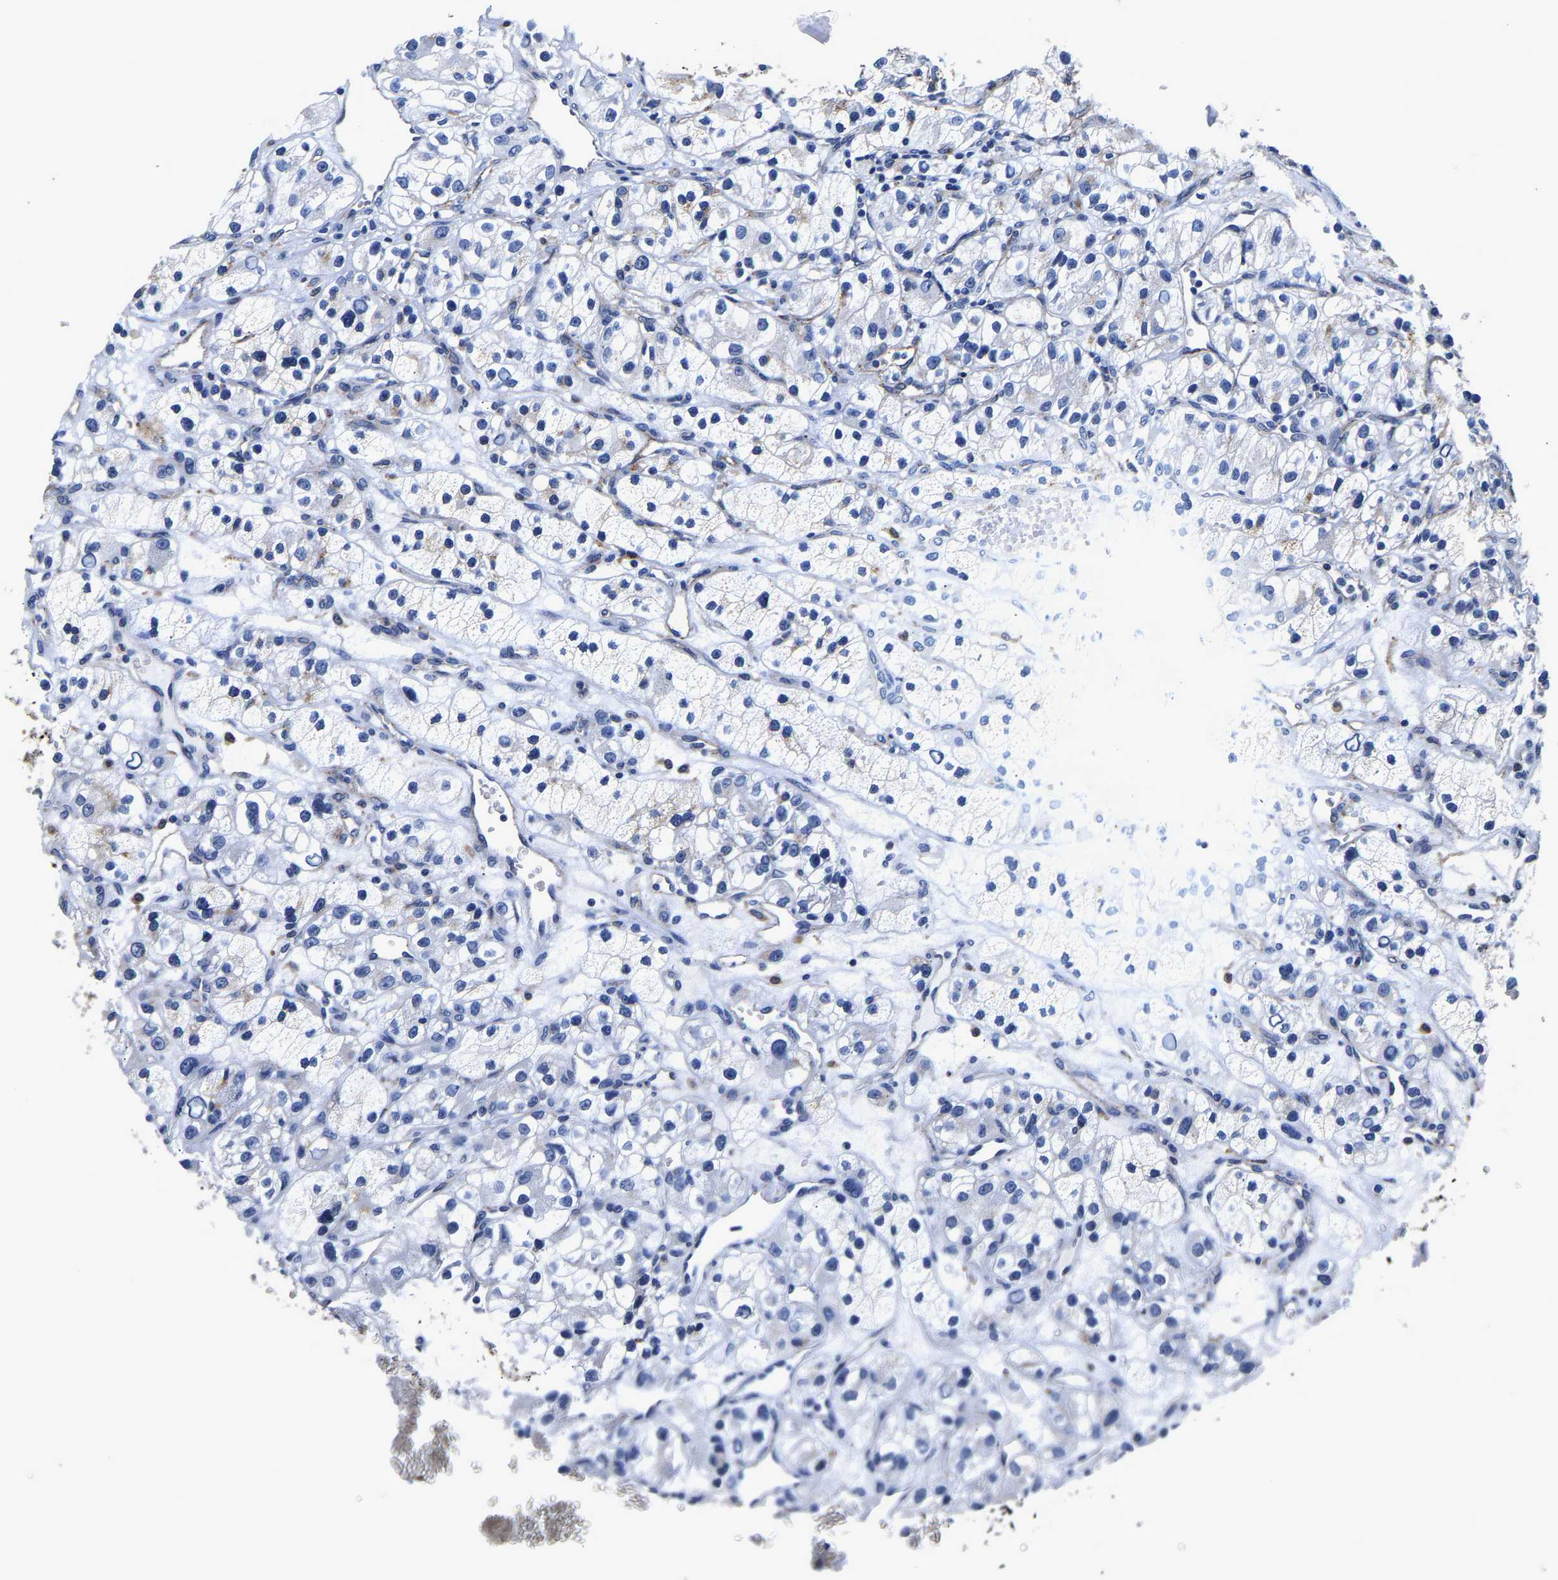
{"staining": {"intensity": "negative", "quantity": "none", "location": "none"}, "tissue": "renal cancer", "cell_type": "Tumor cells", "image_type": "cancer", "snomed": [{"axis": "morphology", "description": "Adenocarcinoma, NOS"}, {"axis": "topography", "description": "Kidney"}], "caption": "Micrograph shows no significant protein positivity in tumor cells of renal adenocarcinoma.", "gene": "GRN", "patient": {"sex": "female", "age": 57}}